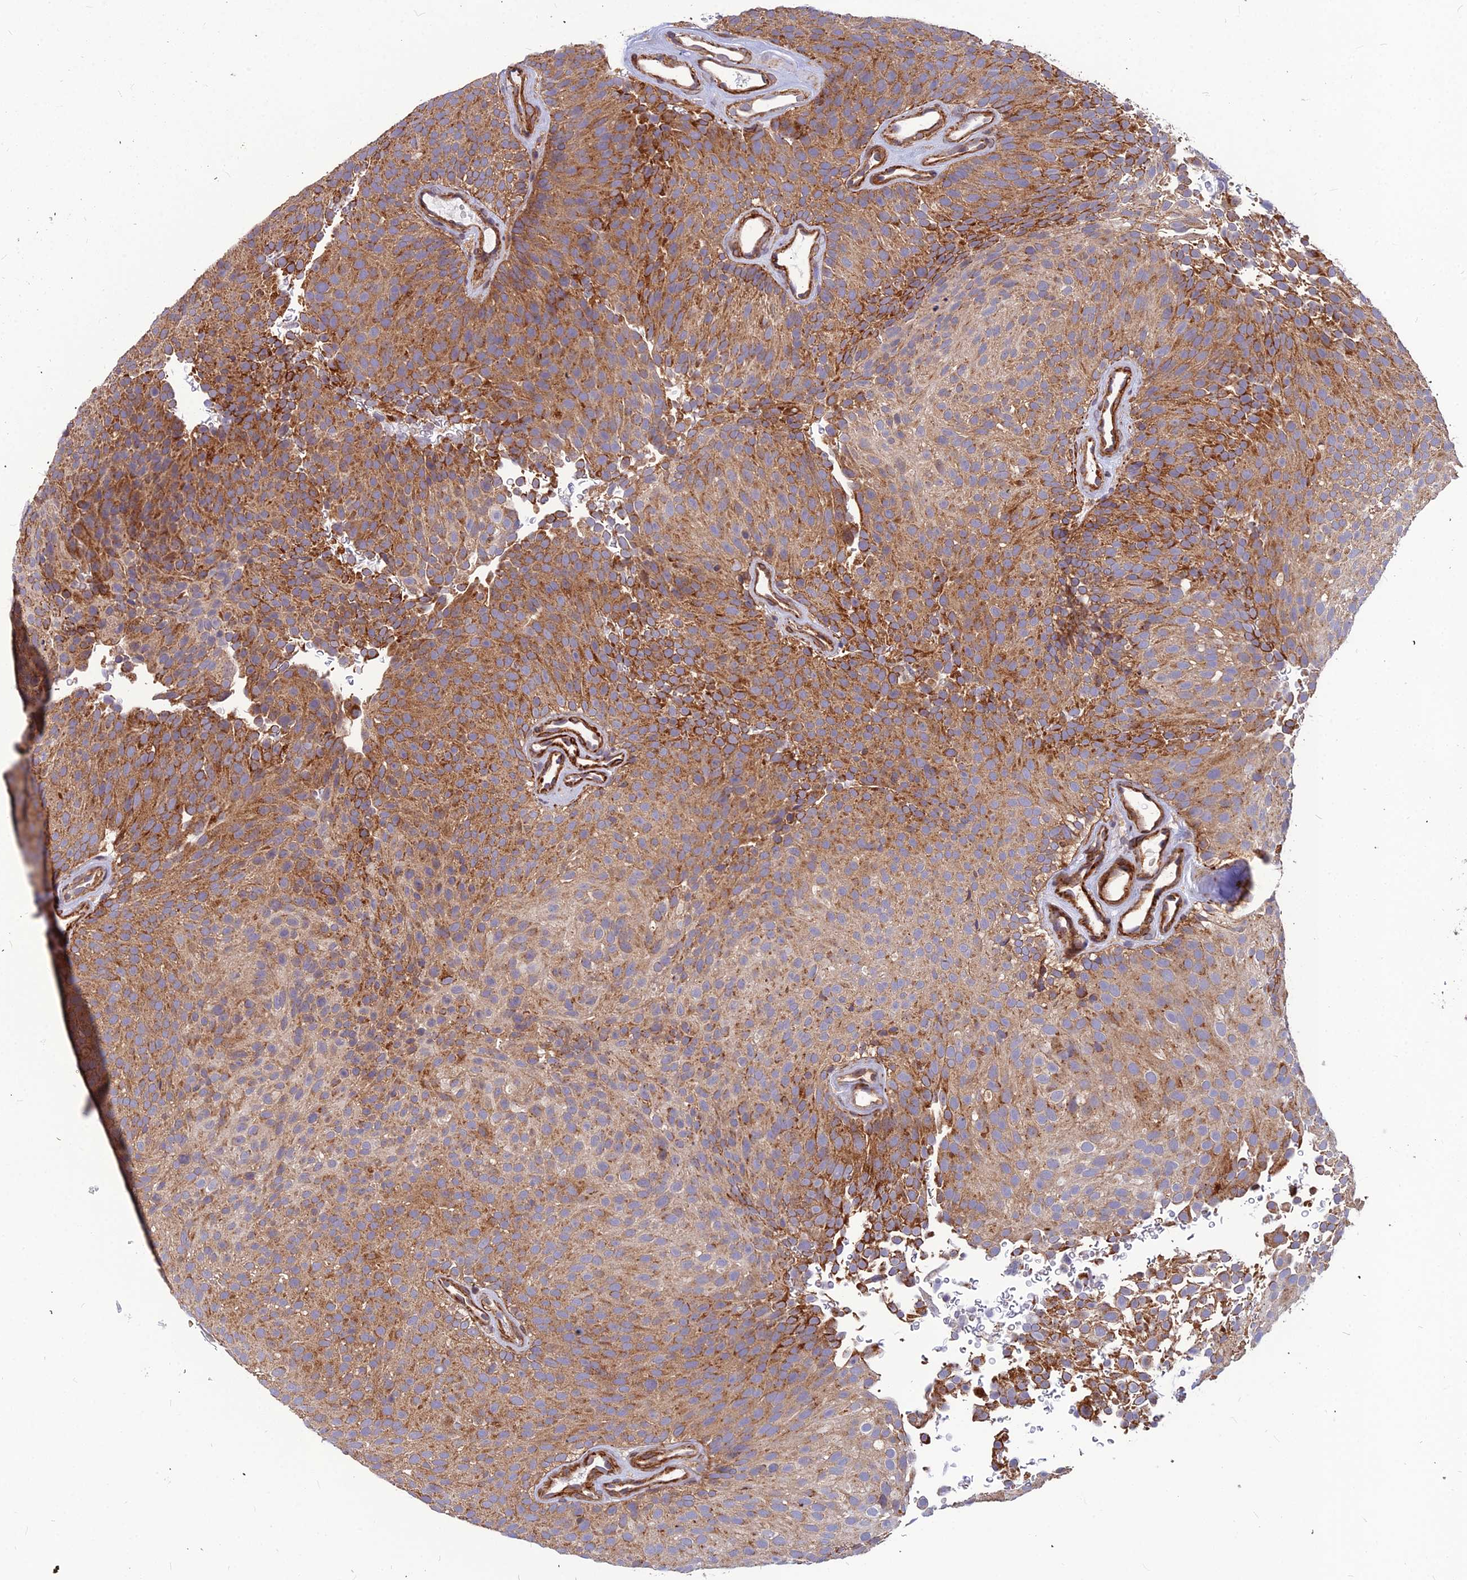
{"staining": {"intensity": "moderate", "quantity": ">75%", "location": "cytoplasmic/membranous"}, "tissue": "urothelial cancer", "cell_type": "Tumor cells", "image_type": "cancer", "snomed": [{"axis": "morphology", "description": "Urothelial carcinoma, Low grade"}, {"axis": "topography", "description": "Urinary bladder"}], "caption": "Tumor cells show medium levels of moderate cytoplasmic/membranous expression in approximately >75% of cells in urothelial cancer.", "gene": "LEKR1", "patient": {"sex": "male", "age": 78}}